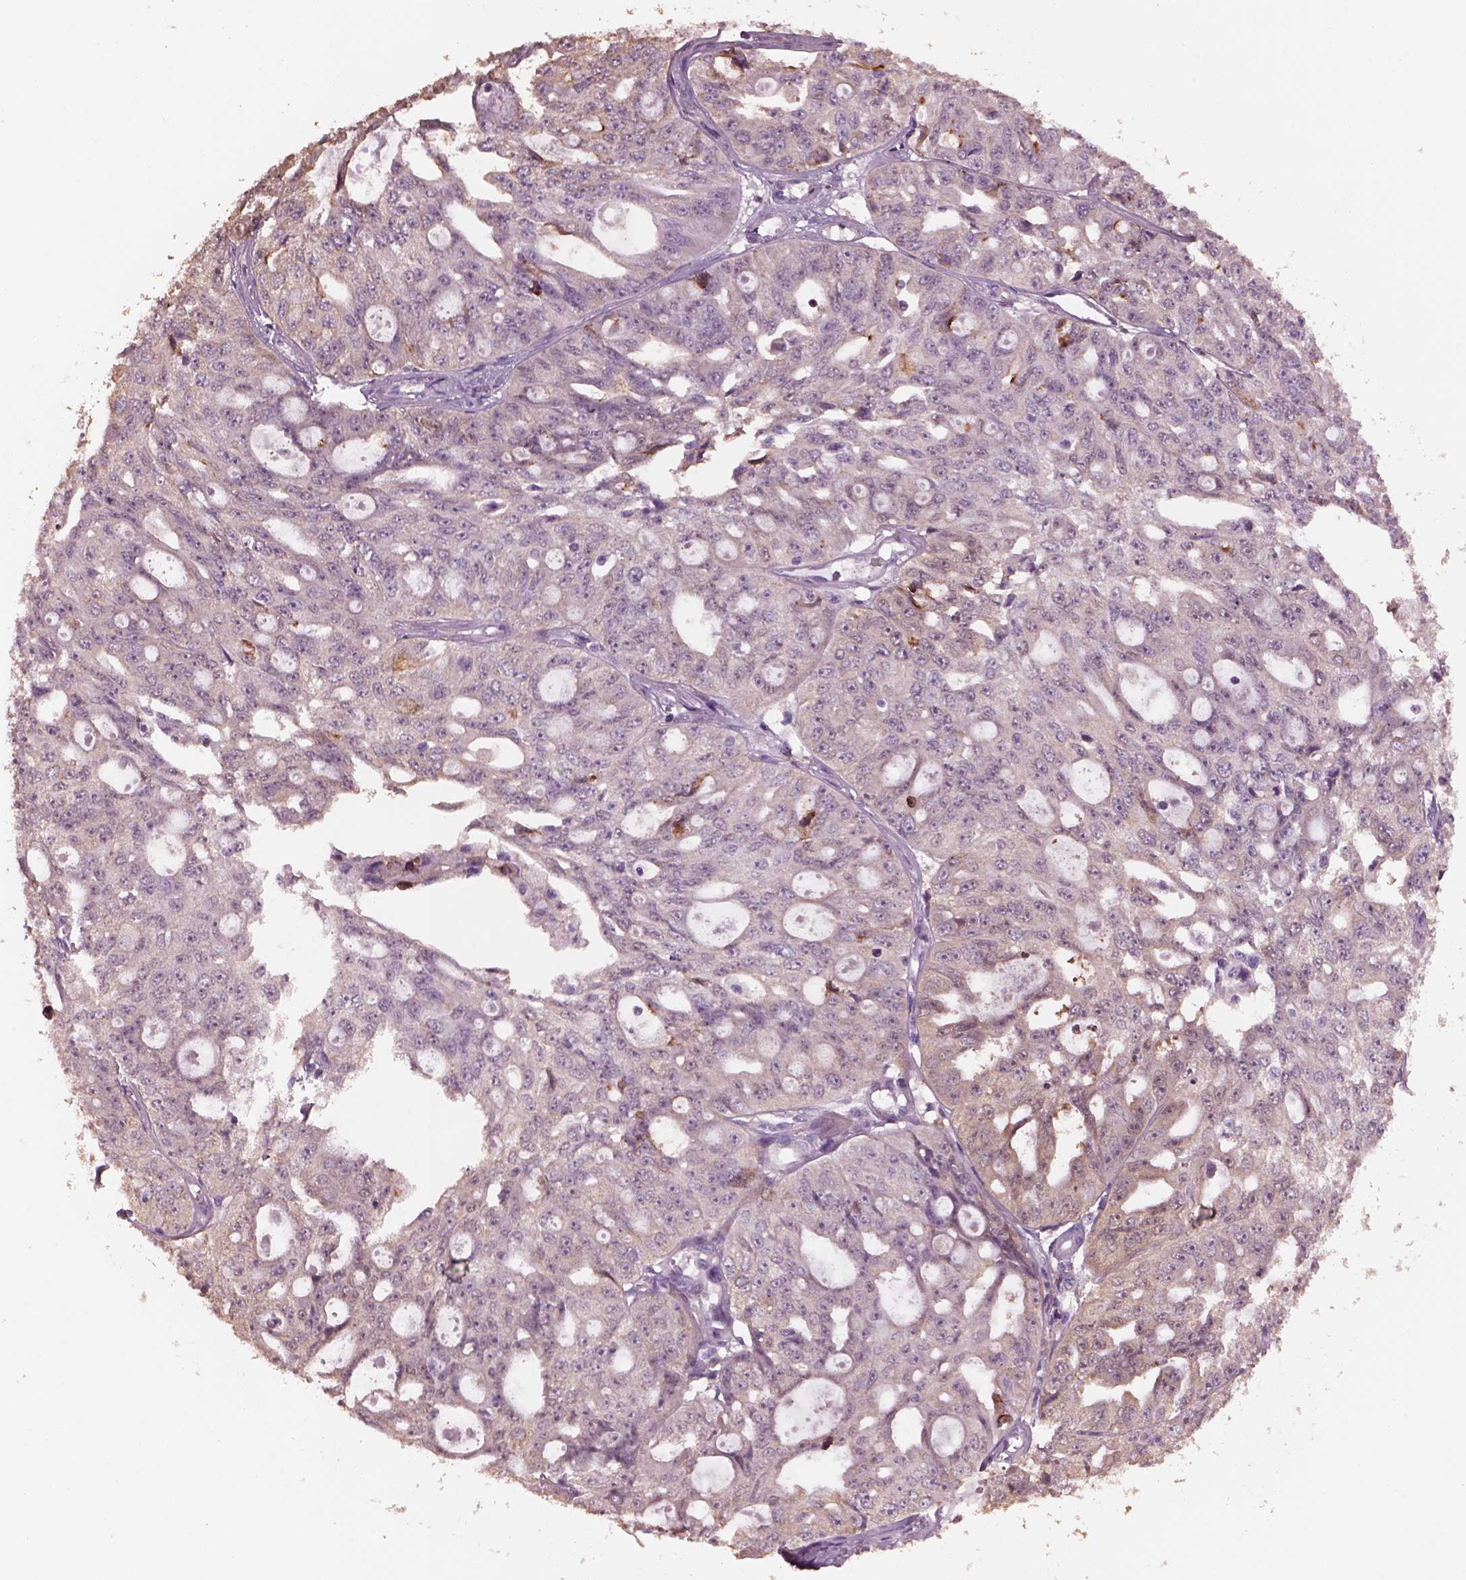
{"staining": {"intensity": "negative", "quantity": "none", "location": "none"}, "tissue": "ovarian cancer", "cell_type": "Tumor cells", "image_type": "cancer", "snomed": [{"axis": "morphology", "description": "Carcinoma, endometroid"}, {"axis": "topography", "description": "Ovary"}], "caption": "Ovarian cancer was stained to show a protein in brown. There is no significant positivity in tumor cells.", "gene": "SRI", "patient": {"sex": "female", "age": 65}}